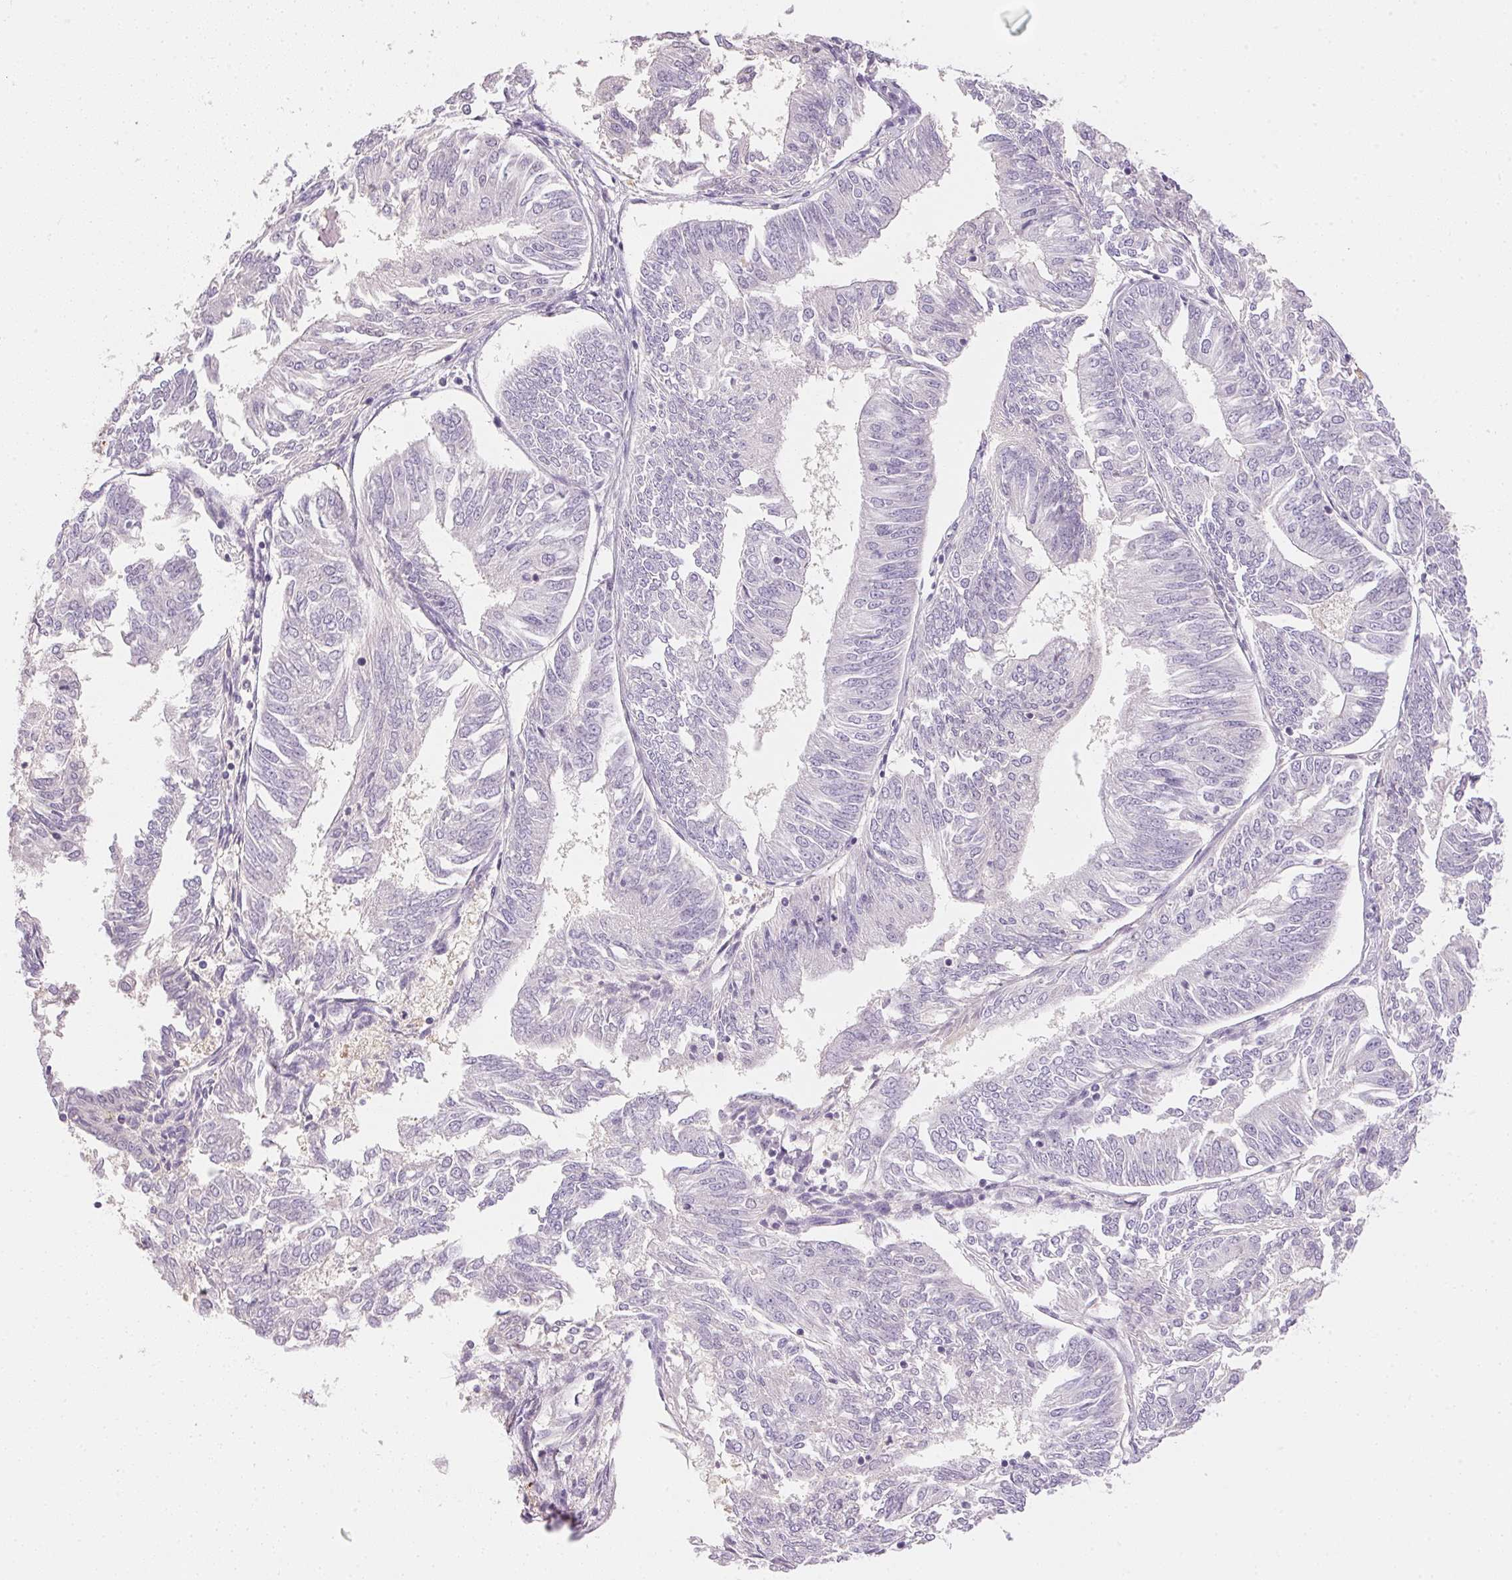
{"staining": {"intensity": "negative", "quantity": "none", "location": "none"}, "tissue": "endometrial cancer", "cell_type": "Tumor cells", "image_type": "cancer", "snomed": [{"axis": "morphology", "description": "Adenocarcinoma, NOS"}, {"axis": "topography", "description": "Endometrium"}], "caption": "IHC of endometrial cancer displays no staining in tumor cells.", "gene": "FNDC4", "patient": {"sex": "female", "age": 58}}